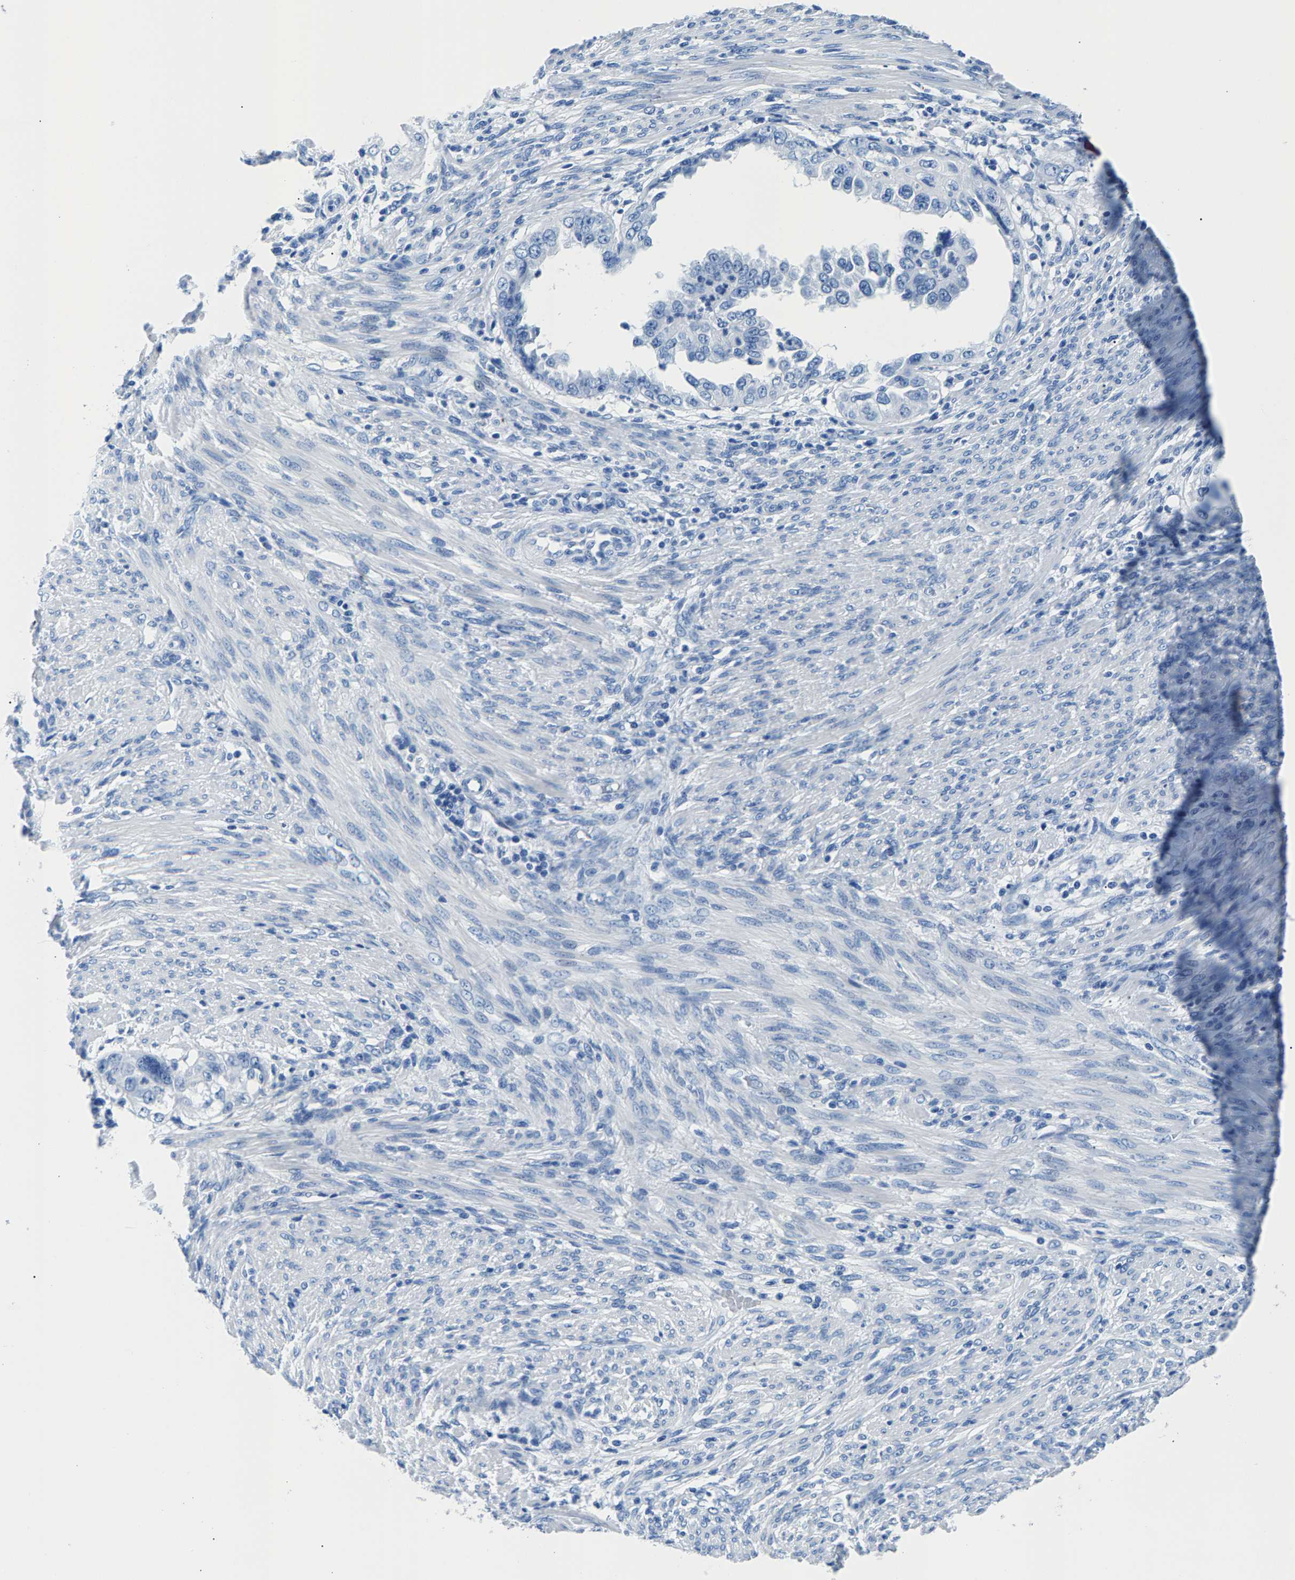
{"staining": {"intensity": "negative", "quantity": "none", "location": "none"}, "tissue": "endometrial cancer", "cell_type": "Tumor cells", "image_type": "cancer", "snomed": [{"axis": "morphology", "description": "Adenocarcinoma, NOS"}, {"axis": "topography", "description": "Endometrium"}], "caption": "IHC of human endometrial cancer (adenocarcinoma) demonstrates no expression in tumor cells. (DAB immunohistochemistry, high magnification).", "gene": "CPS1", "patient": {"sex": "female", "age": 85}}